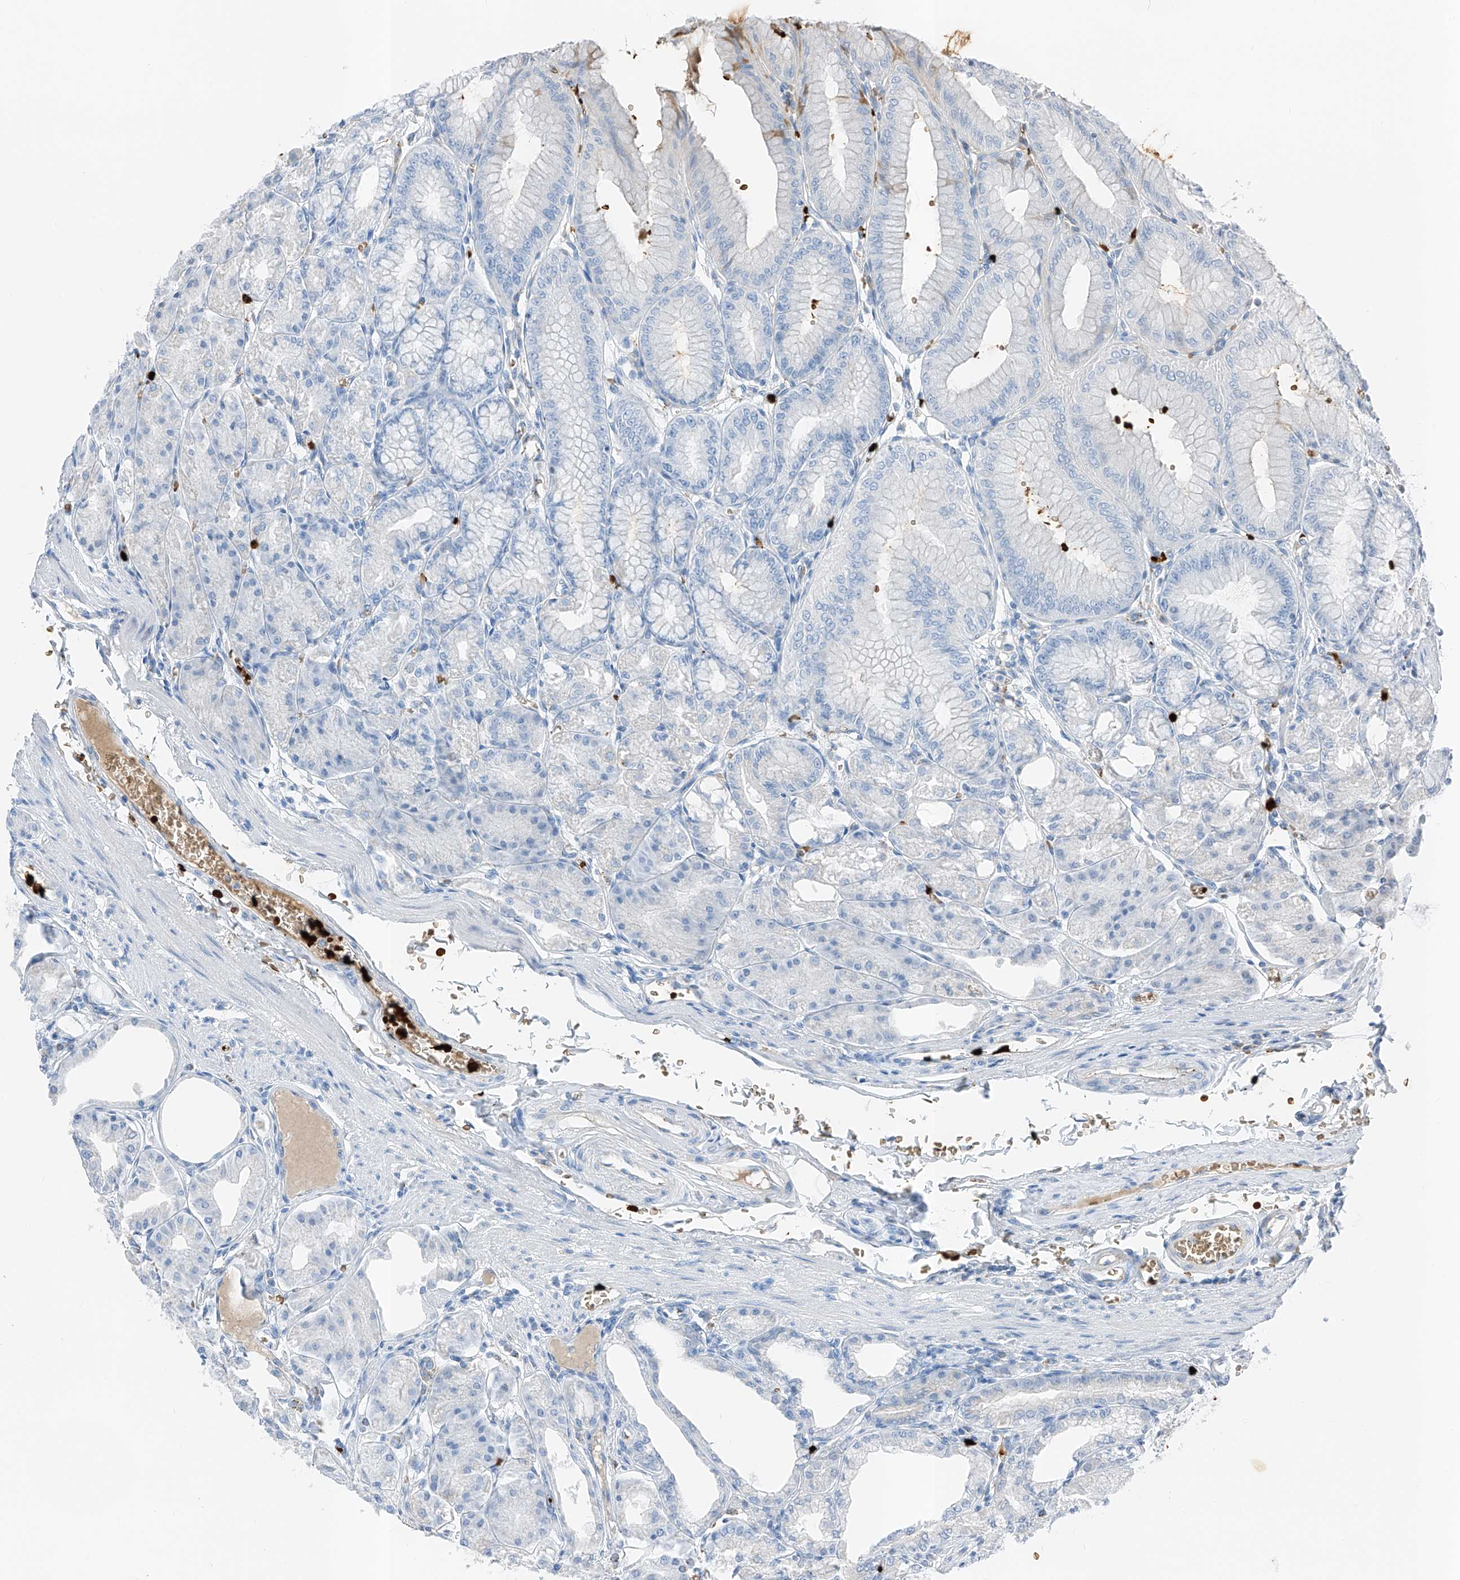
{"staining": {"intensity": "negative", "quantity": "none", "location": "none"}, "tissue": "stomach", "cell_type": "Glandular cells", "image_type": "normal", "snomed": [{"axis": "morphology", "description": "Normal tissue, NOS"}, {"axis": "topography", "description": "Stomach, lower"}], "caption": "A histopathology image of stomach stained for a protein demonstrates no brown staining in glandular cells.", "gene": "PRSS23", "patient": {"sex": "male", "age": 71}}